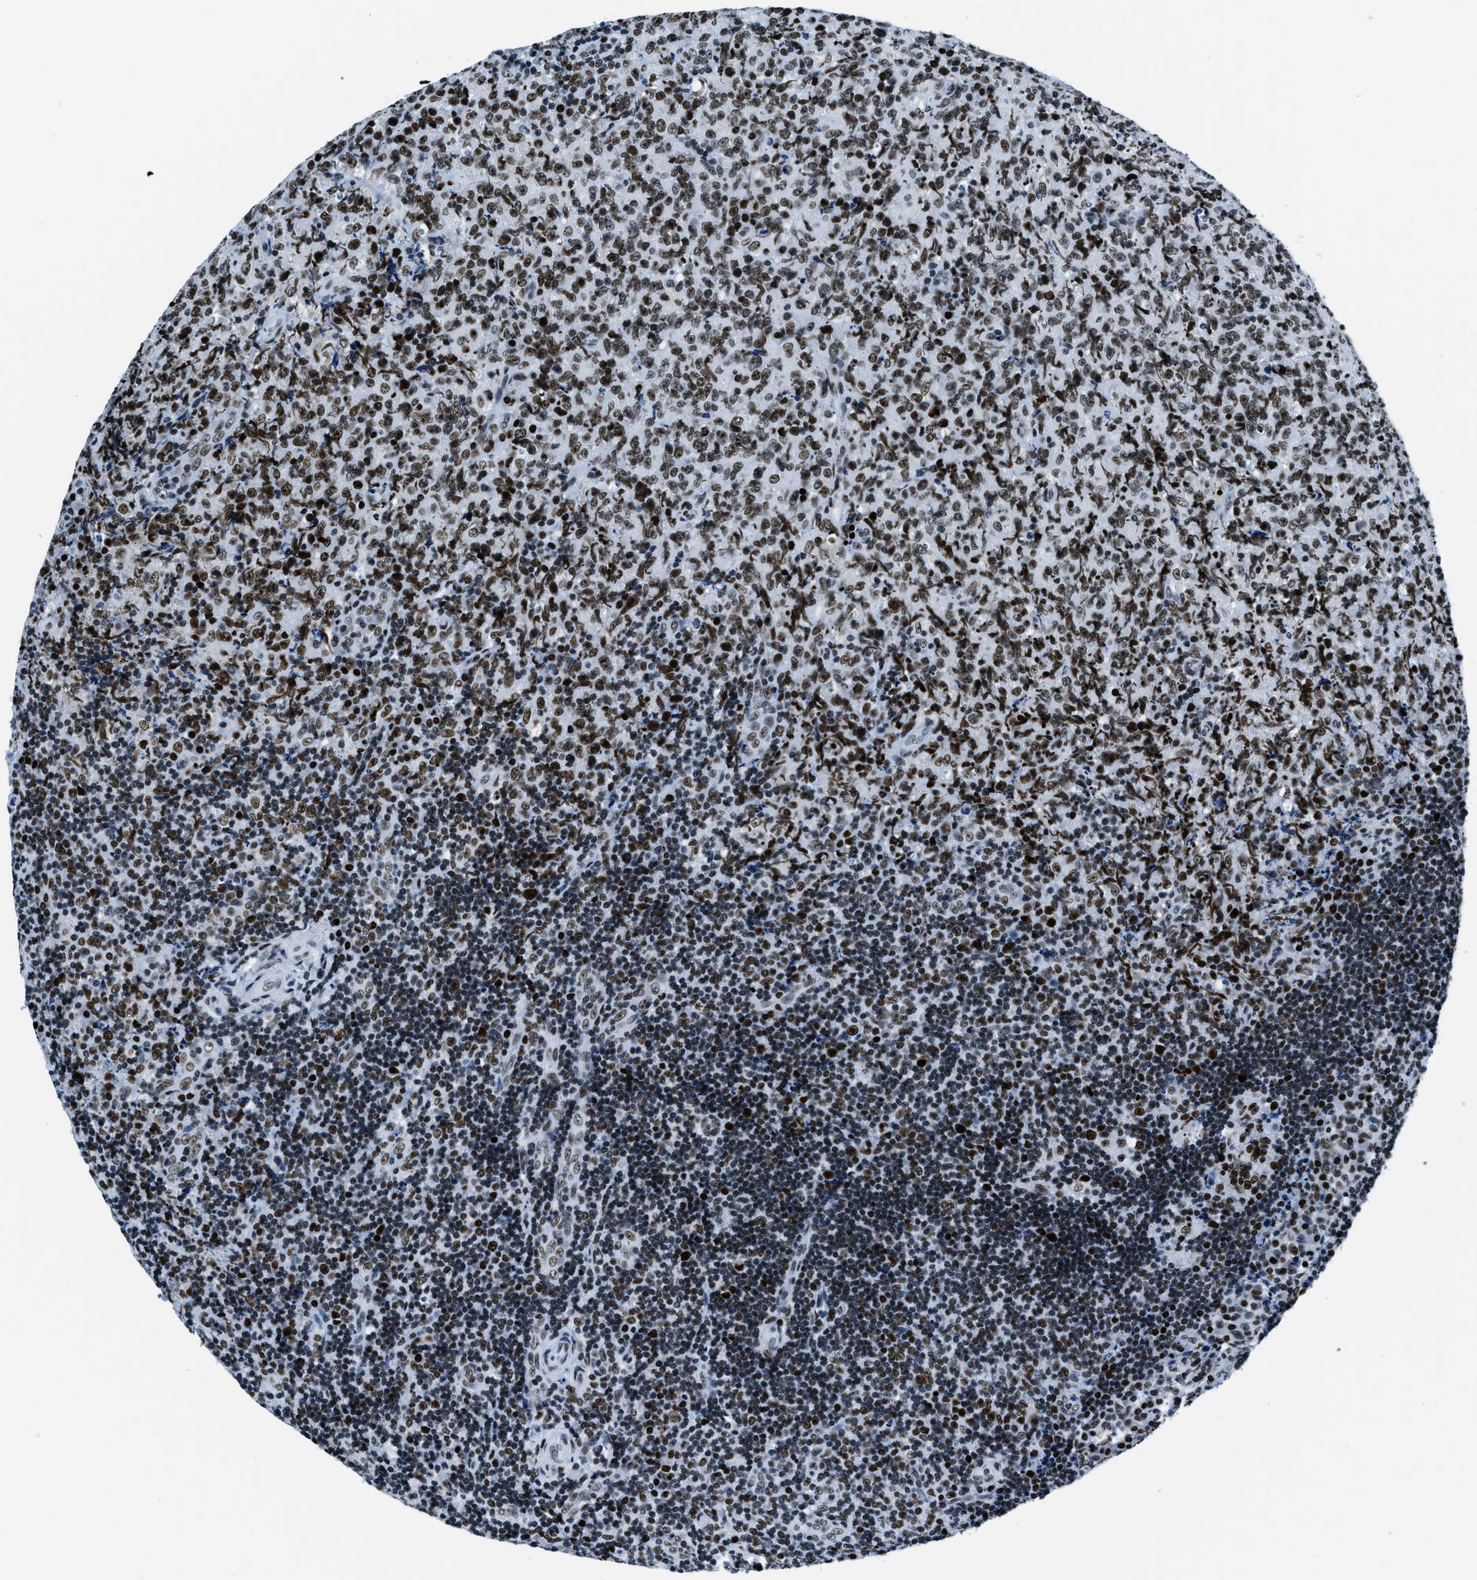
{"staining": {"intensity": "moderate", "quantity": ">75%", "location": "nuclear"}, "tissue": "lymphoma", "cell_type": "Tumor cells", "image_type": "cancer", "snomed": [{"axis": "morphology", "description": "Malignant lymphoma, non-Hodgkin's type, High grade"}, {"axis": "topography", "description": "Tonsil"}], "caption": "DAB (3,3'-diaminobenzidine) immunohistochemical staining of malignant lymphoma, non-Hodgkin's type (high-grade) reveals moderate nuclear protein positivity in approximately >75% of tumor cells.", "gene": "TOP1", "patient": {"sex": "female", "age": 36}}